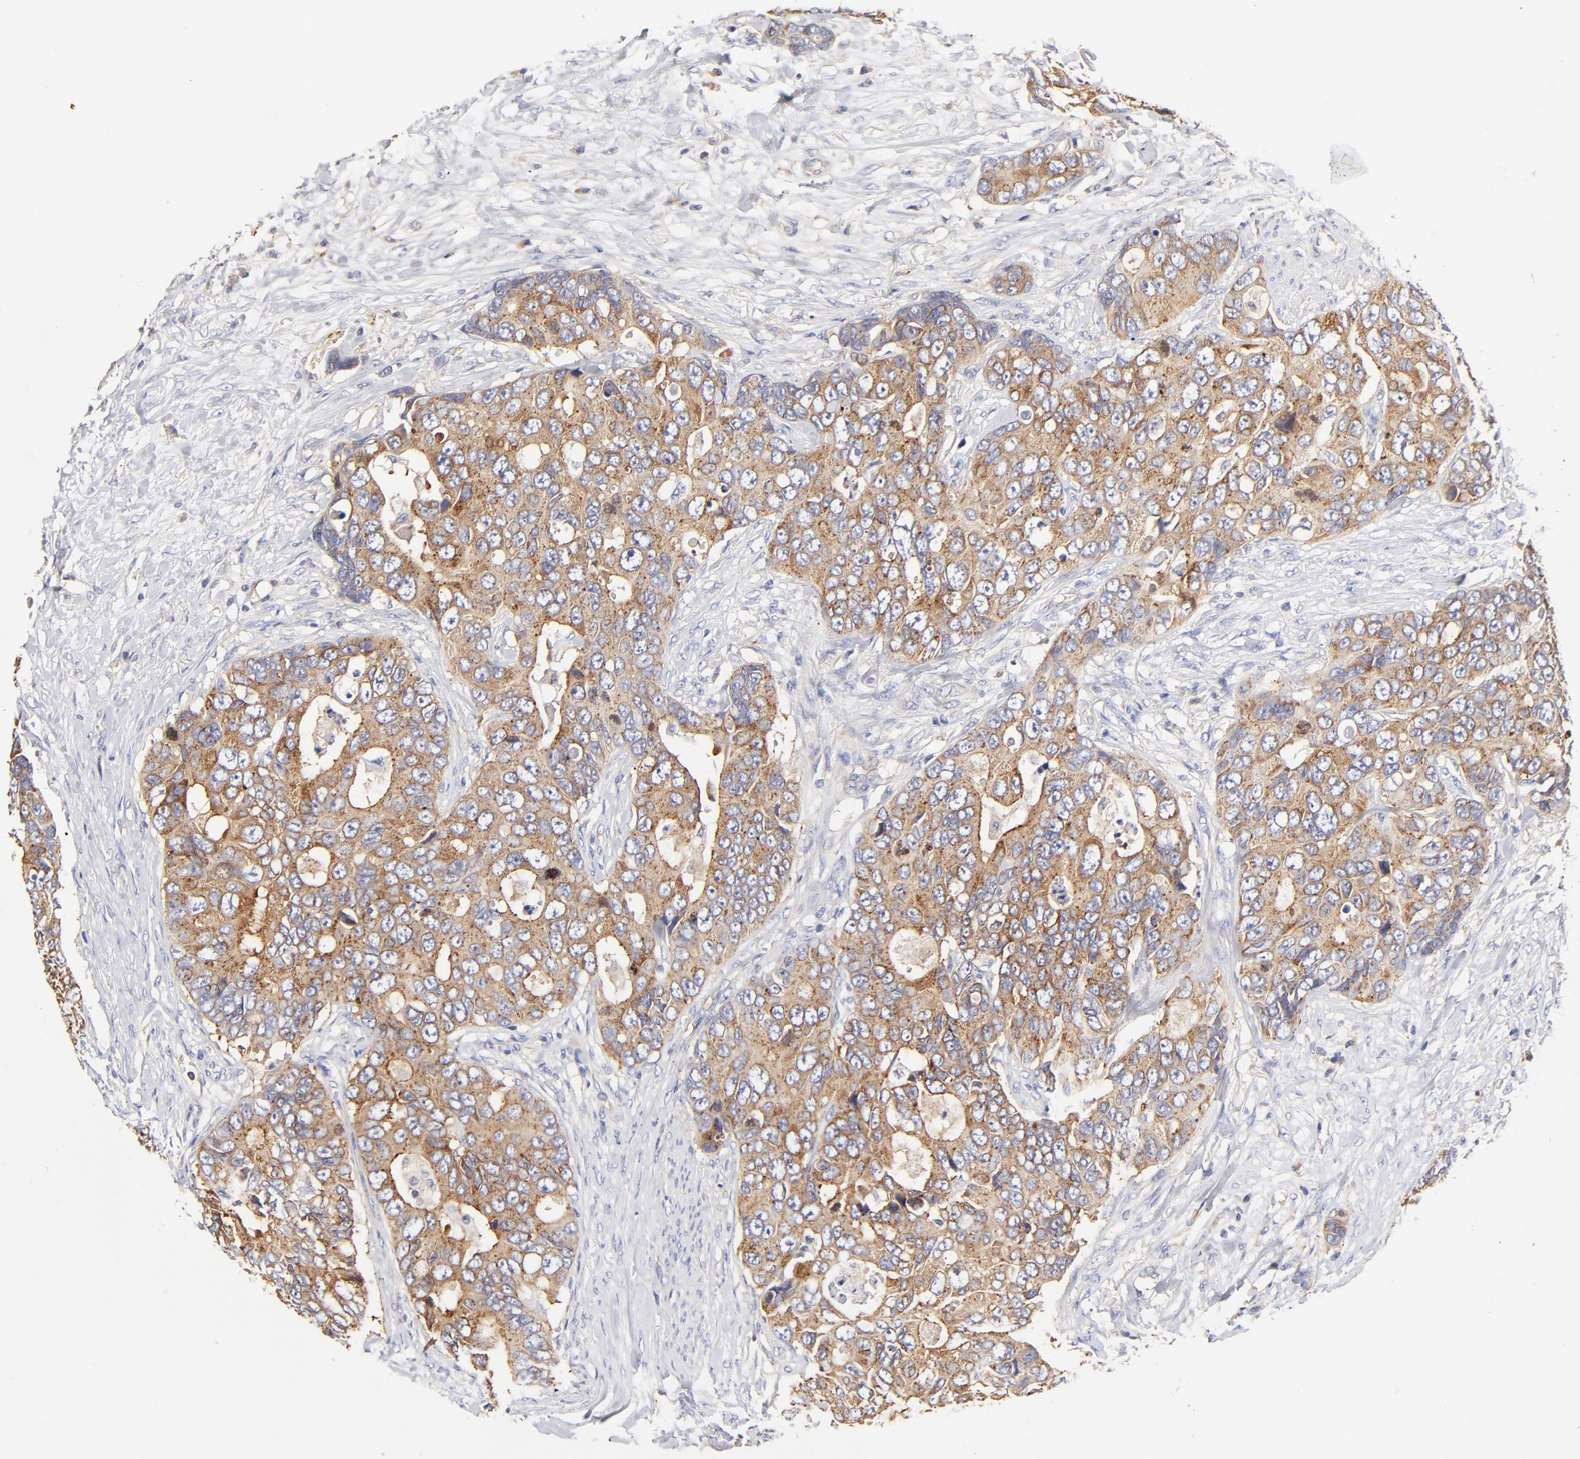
{"staining": {"intensity": "moderate", "quantity": ">75%", "location": "cytoplasmic/membranous"}, "tissue": "colorectal cancer", "cell_type": "Tumor cells", "image_type": "cancer", "snomed": [{"axis": "morphology", "description": "Adenocarcinoma, NOS"}, {"axis": "topography", "description": "Rectum"}], "caption": "Immunohistochemistry (IHC) (DAB (3,3'-diaminobenzidine)) staining of human colorectal adenocarcinoma reveals moderate cytoplasmic/membranous protein expression in about >75% of tumor cells.", "gene": "CD2AP", "patient": {"sex": "female", "age": 67}}